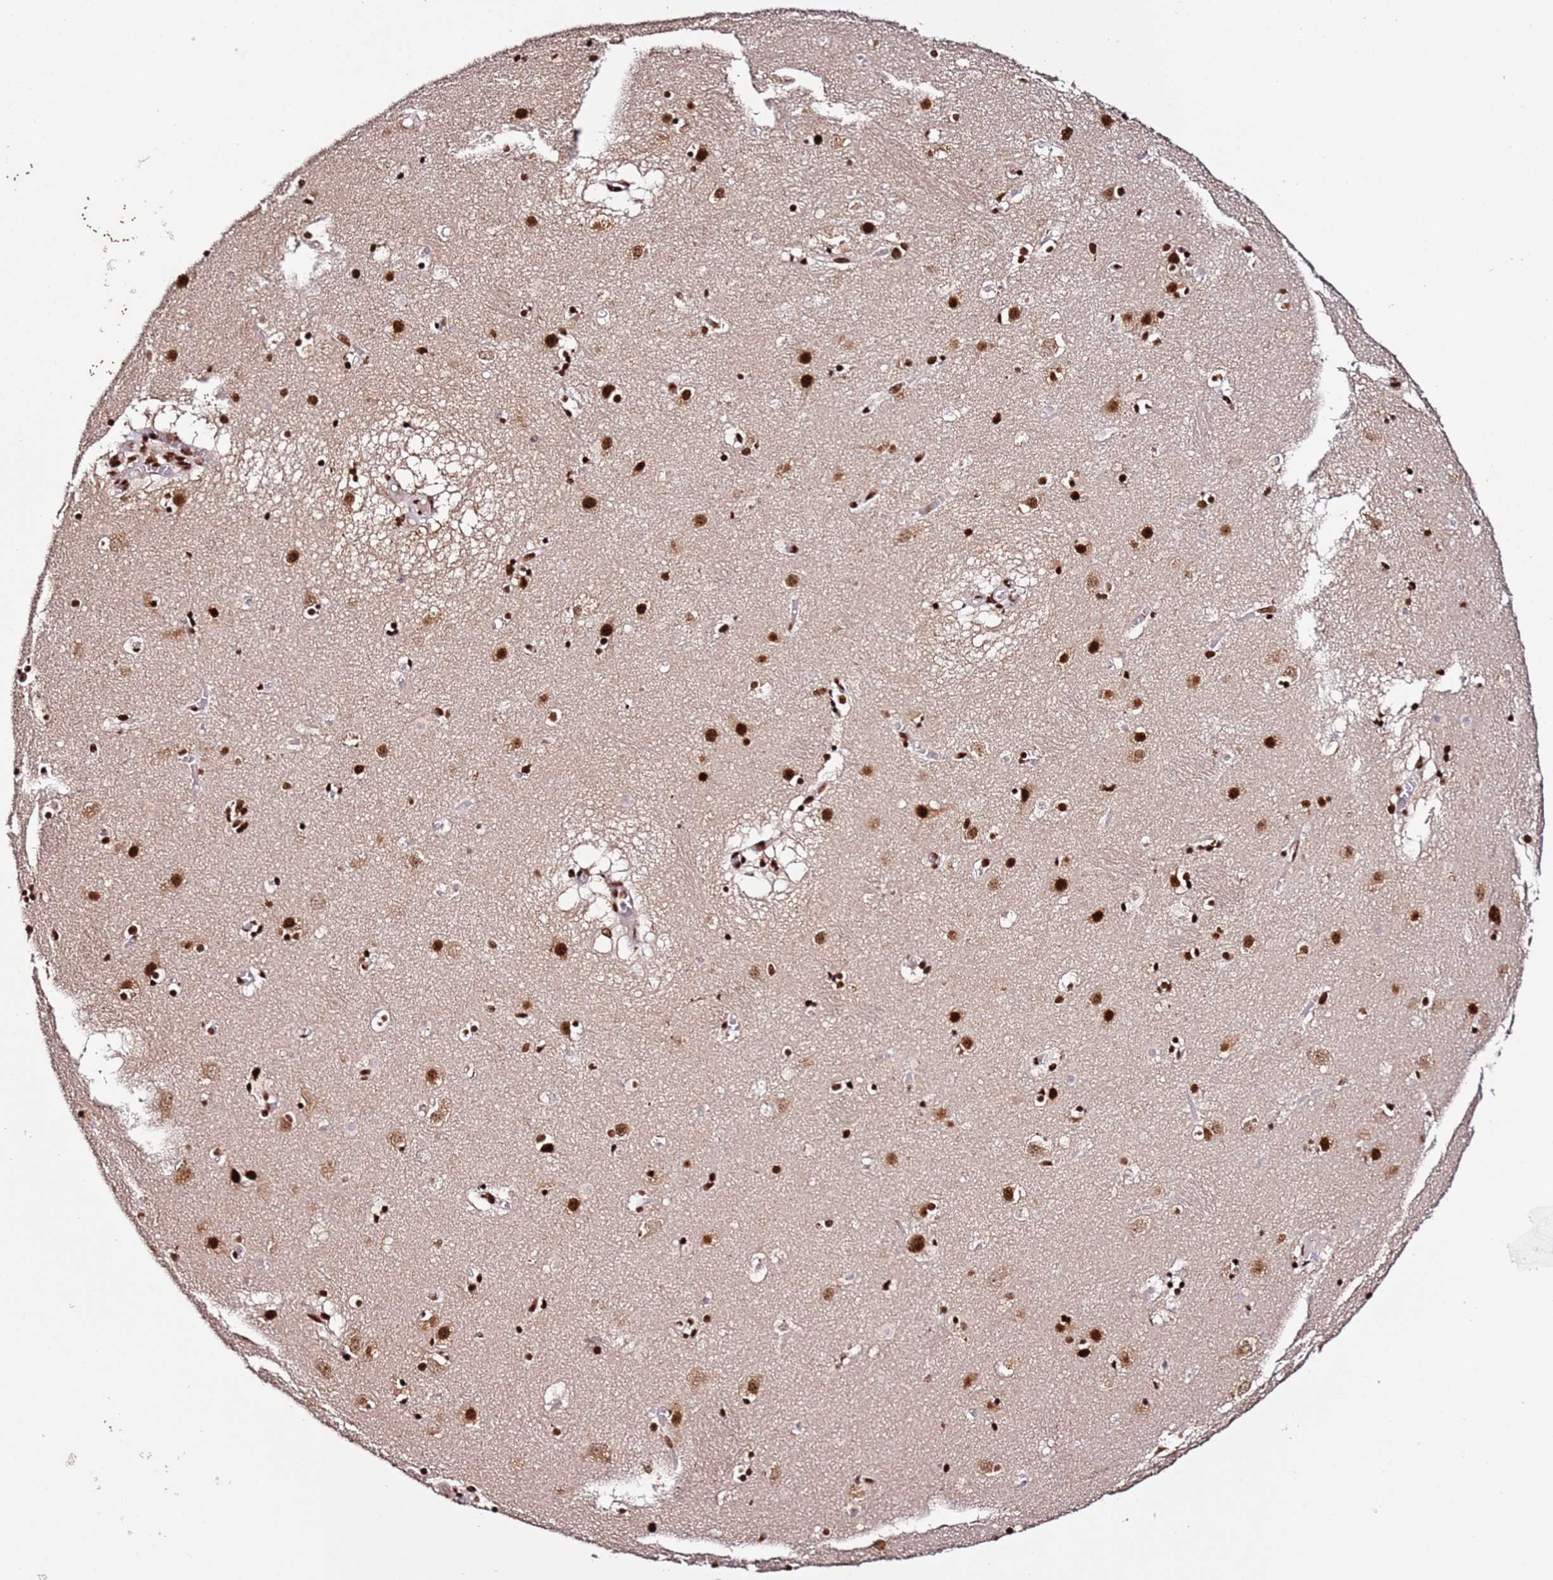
{"staining": {"intensity": "strong", "quantity": "25%-75%", "location": "nuclear"}, "tissue": "caudate", "cell_type": "Glial cells", "image_type": "normal", "snomed": [{"axis": "morphology", "description": "Normal tissue, NOS"}, {"axis": "topography", "description": "Lateral ventricle wall"}], "caption": "Brown immunohistochemical staining in unremarkable caudate reveals strong nuclear positivity in approximately 25%-75% of glial cells. (DAB IHC, brown staining for protein, blue staining for nuclei).", "gene": "C6orf226", "patient": {"sex": "male", "age": 70}}